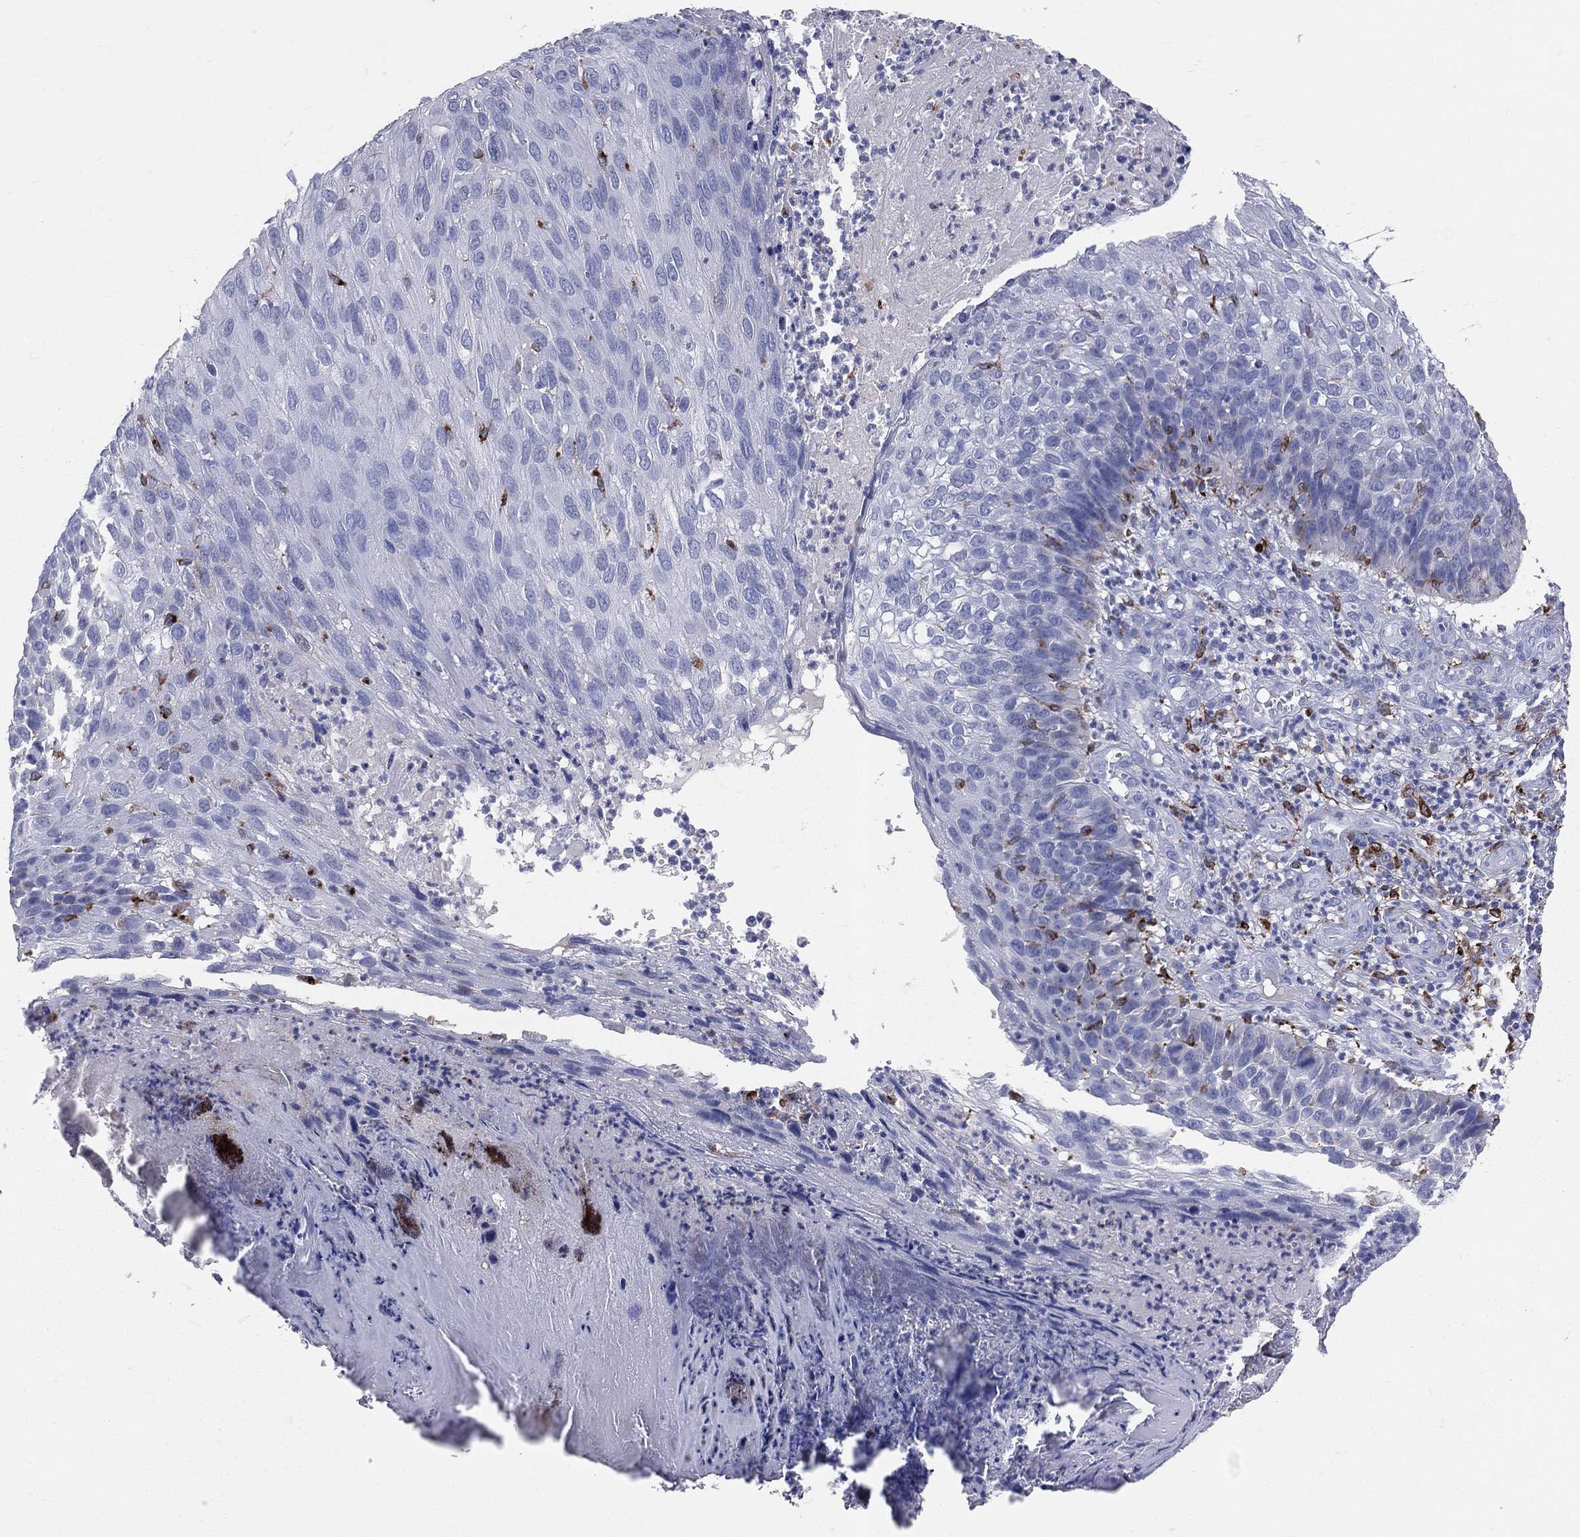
{"staining": {"intensity": "moderate", "quantity": "<25%", "location": "cytoplasmic/membranous"}, "tissue": "skin cancer", "cell_type": "Tumor cells", "image_type": "cancer", "snomed": [{"axis": "morphology", "description": "Squamous cell carcinoma, NOS"}, {"axis": "topography", "description": "Skin"}], "caption": "Immunohistochemical staining of human squamous cell carcinoma (skin) exhibits low levels of moderate cytoplasmic/membranous expression in about <25% of tumor cells.", "gene": "CD74", "patient": {"sex": "male", "age": 92}}